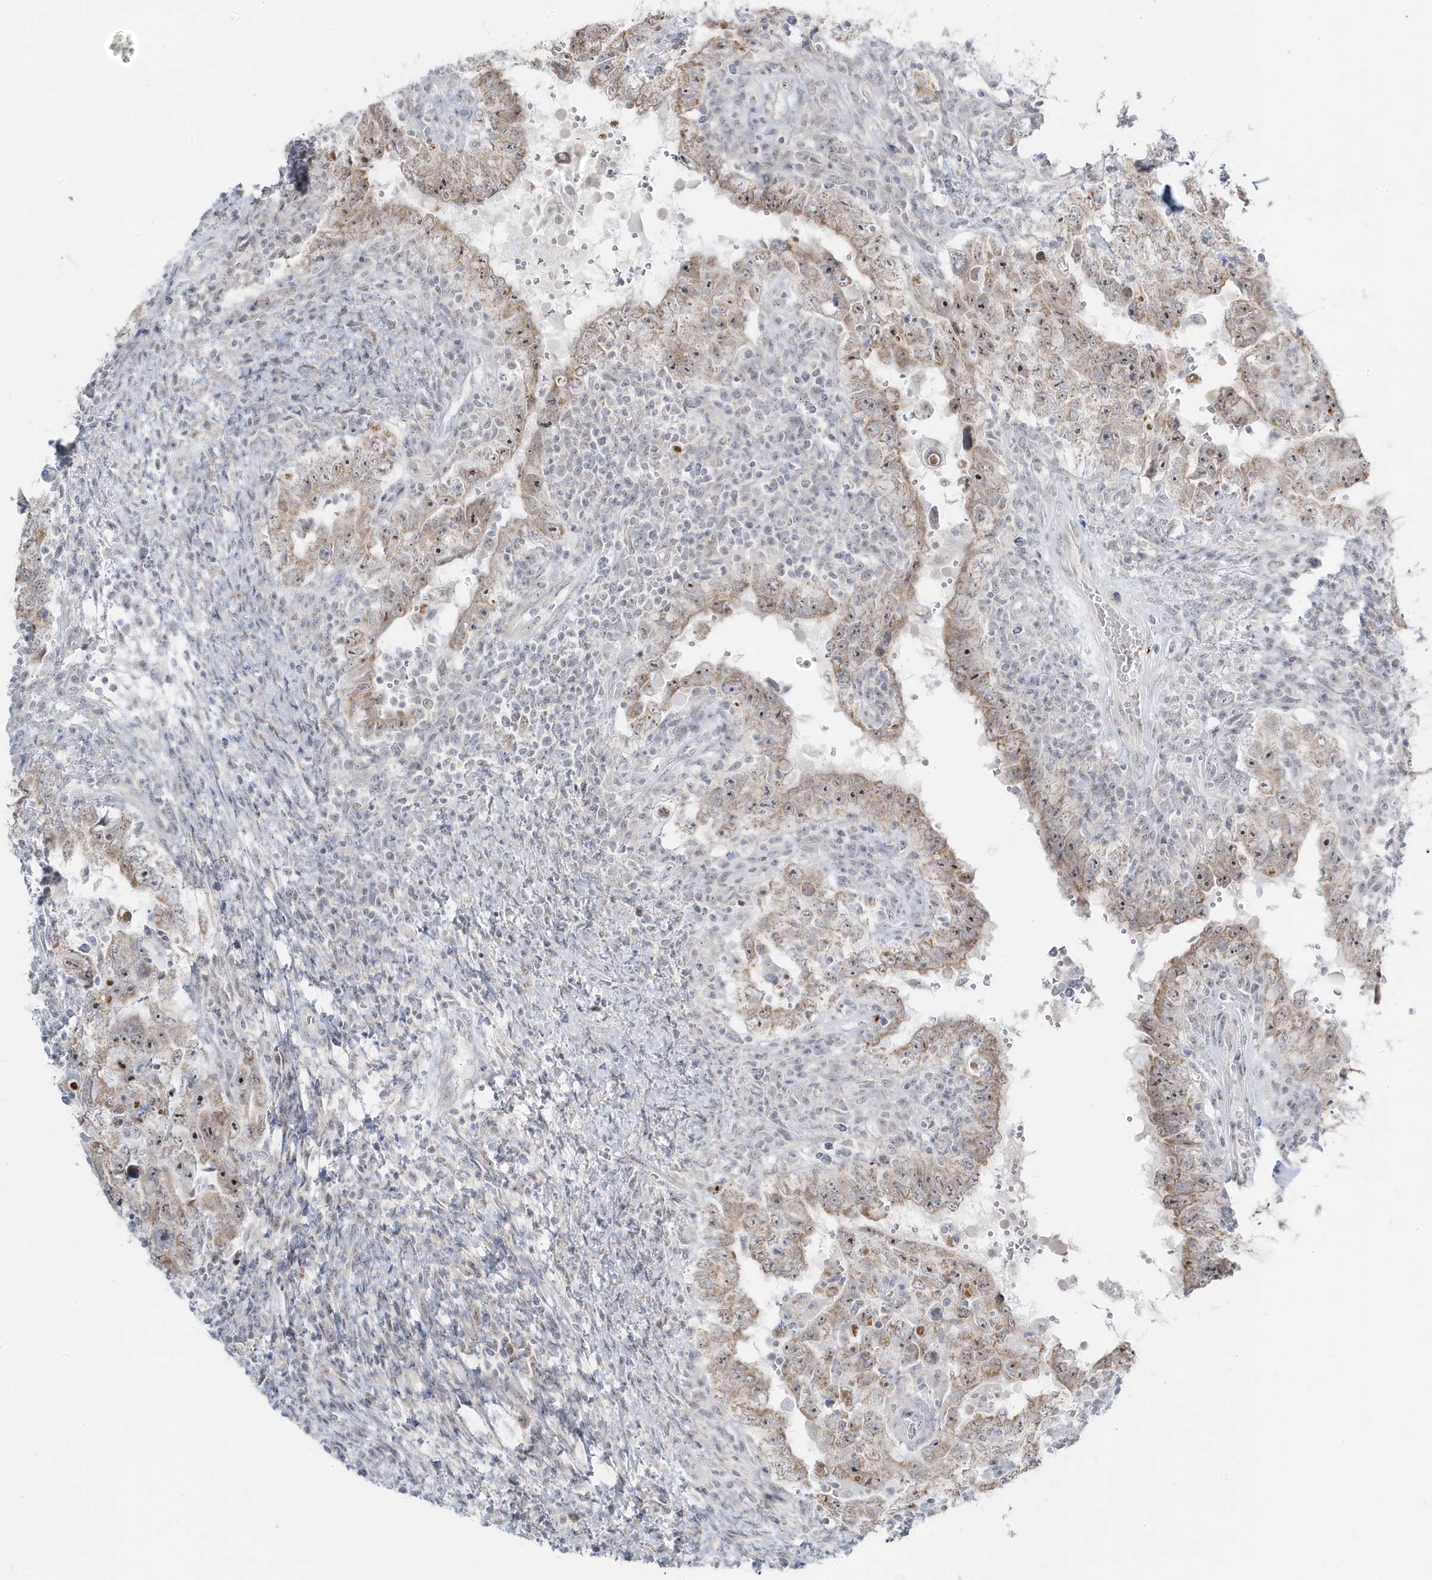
{"staining": {"intensity": "moderate", "quantity": "25%-75%", "location": "cytoplasmic/membranous,nuclear"}, "tissue": "testis cancer", "cell_type": "Tumor cells", "image_type": "cancer", "snomed": [{"axis": "morphology", "description": "Carcinoma, Embryonal, NOS"}, {"axis": "topography", "description": "Testis"}], "caption": "Moderate cytoplasmic/membranous and nuclear protein staining is identified in approximately 25%-75% of tumor cells in testis cancer.", "gene": "TSEN15", "patient": {"sex": "male", "age": 26}}